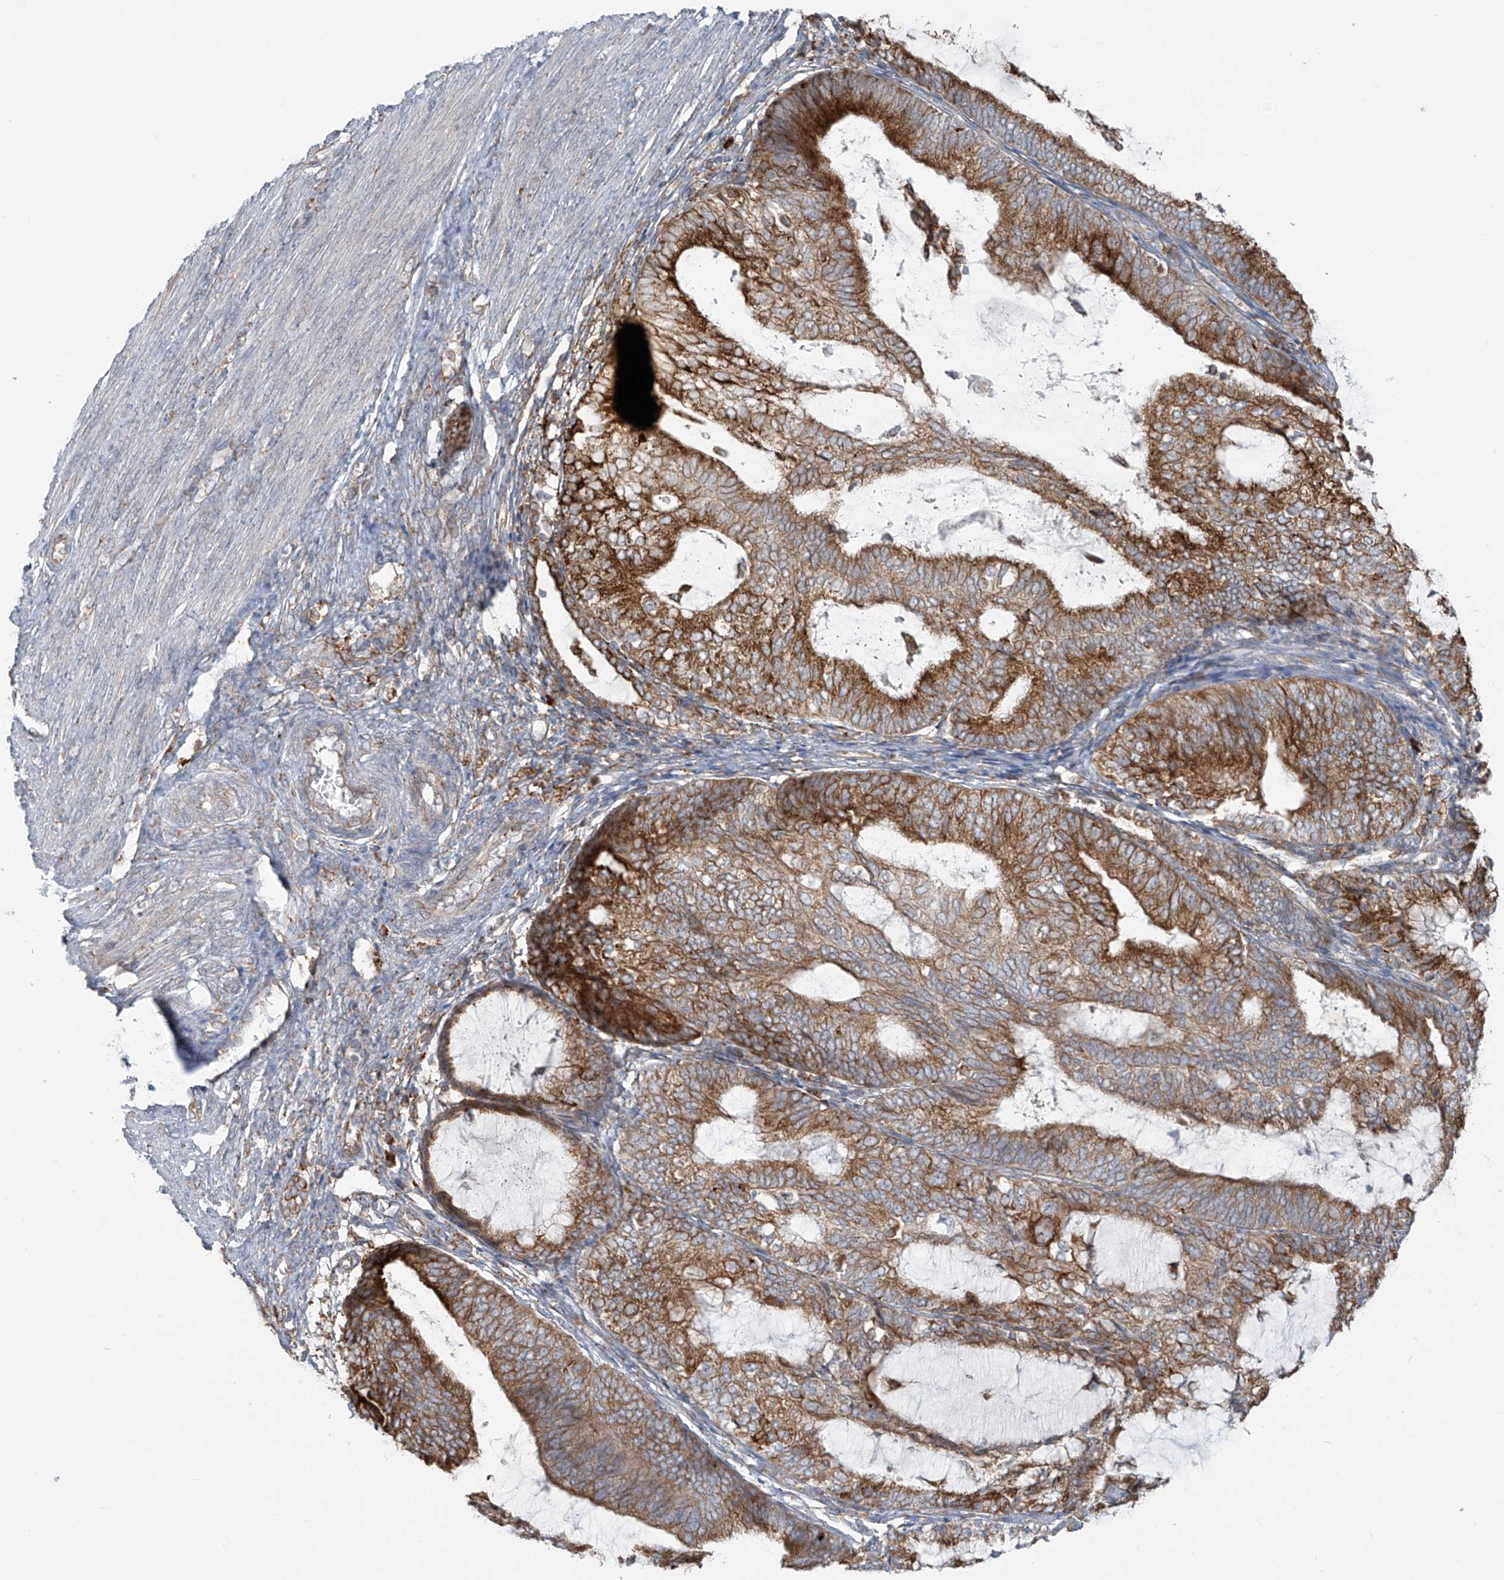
{"staining": {"intensity": "moderate", "quantity": ">75%", "location": "cytoplasmic/membranous"}, "tissue": "endometrial cancer", "cell_type": "Tumor cells", "image_type": "cancer", "snomed": [{"axis": "morphology", "description": "Adenocarcinoma, NOS"}, {"axis": "topography", "description": "Endometrium"}], "caption": "A photomicrograph showing moderate cytoplasmic/membranous positivity in about >75% of tumor cells in endometrial adenocarcinoma, as visualized by brown immunohistochemical staining.", "gene": "KATNIP", "patient": {"sex": "female", "age": 81}}